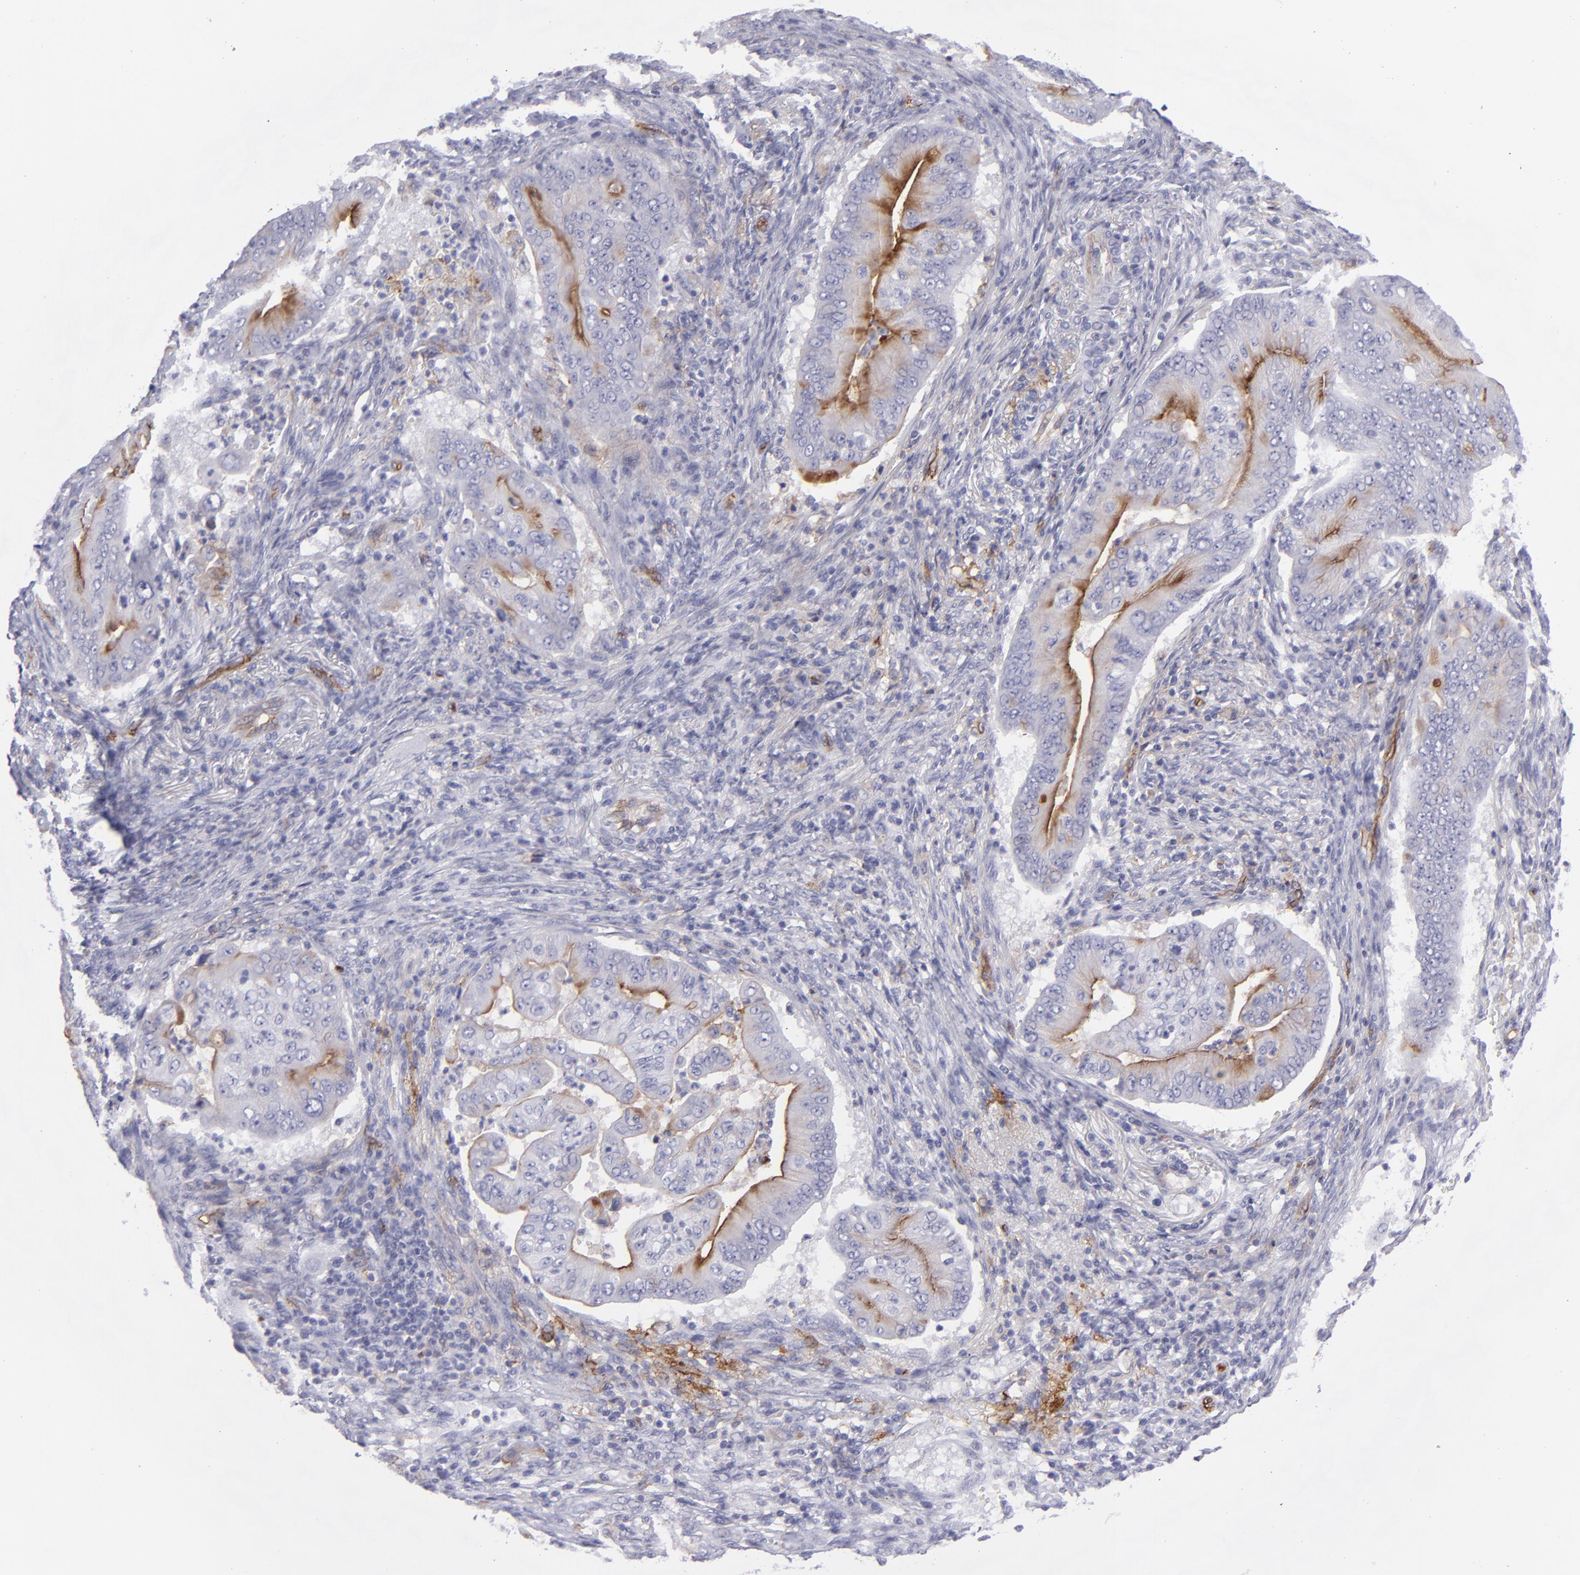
{"staining": {"intensity": "strong", "quantity": "<25%", "location": "cytoplasmic/membranous"}, "tissue": "pancreatic cancer", "cell_type": "Tumor cells", "image_type": "cancer", "snomed": [{"axis": "morphology", "description": "Adenocarcinoma, NOS"}, {"axis": "topography", "description": "Pancreas"}], "caption": "Pancreatic adenocarcinoma stained with immunohistochemistry exhibits strong cytoplasmic/membranous staining in approximately <25% of tumor cells. The staining is performed using DAB (3,3'-diaminobenzidine) brown chromogen to label protein expression. The nuclei are counter-stained blue using hematoxylin.", "gene": "ACE", "patient": {"sex": "male", "age": 62}}